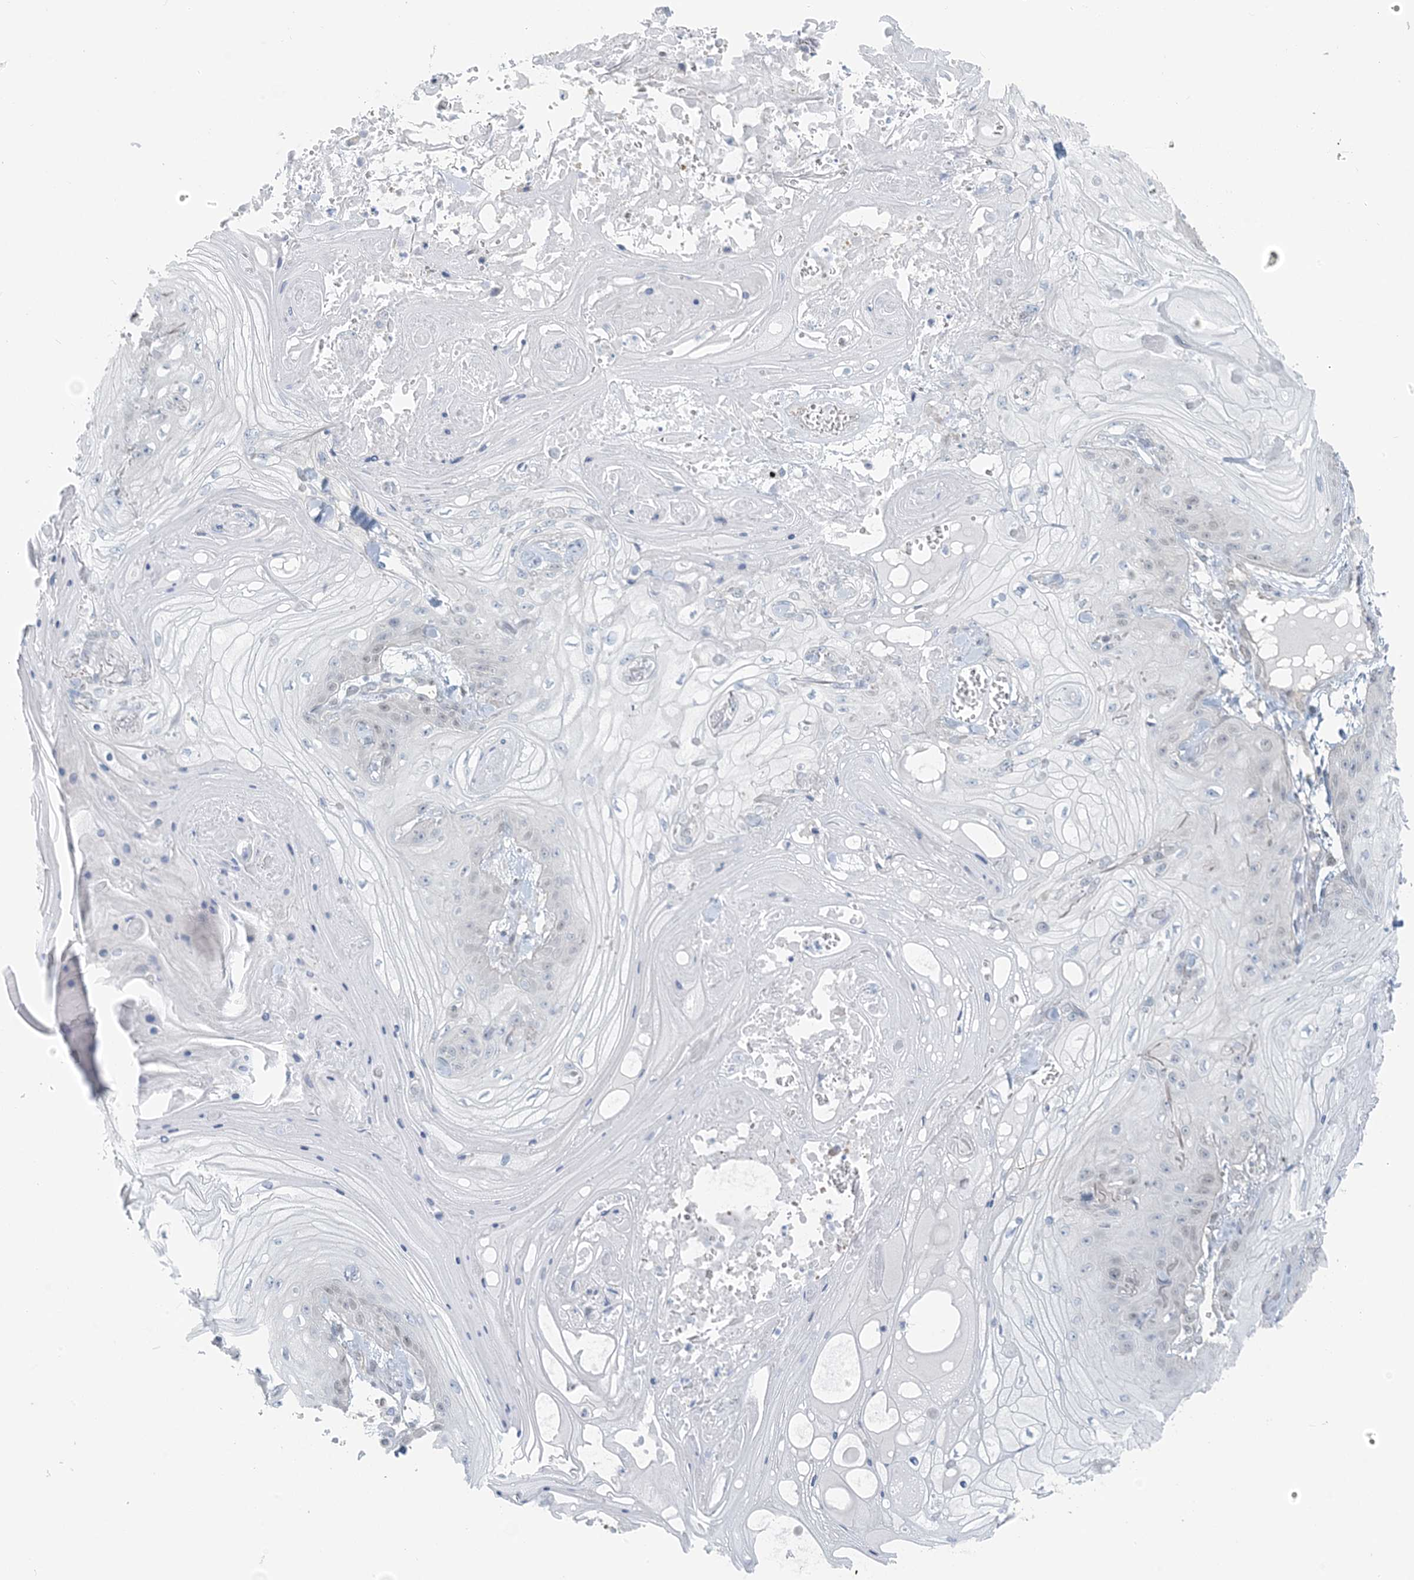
{"staining": {"intensity": "negative", "quantity": "none", "location": "none"}, "tissue": "skin cancer", "cell_type": "Tumor cells", "image_type": "cancer", "snomed": [{"axis": "morphology", "description": "Squamous cell carcinoma, NOS"}, {"axis": "topography", "description": "Skin"}], "caption": "The histopathology image demonstrates no staining of tumor cells in squamous cell carcinoma (skin). (DAB (3,3'-diaminobenzidine) immunohistochemistry (IHC), high magnification).", "gene": "ZC3H12A", "patient": {"sex": "male", "age": 74}}